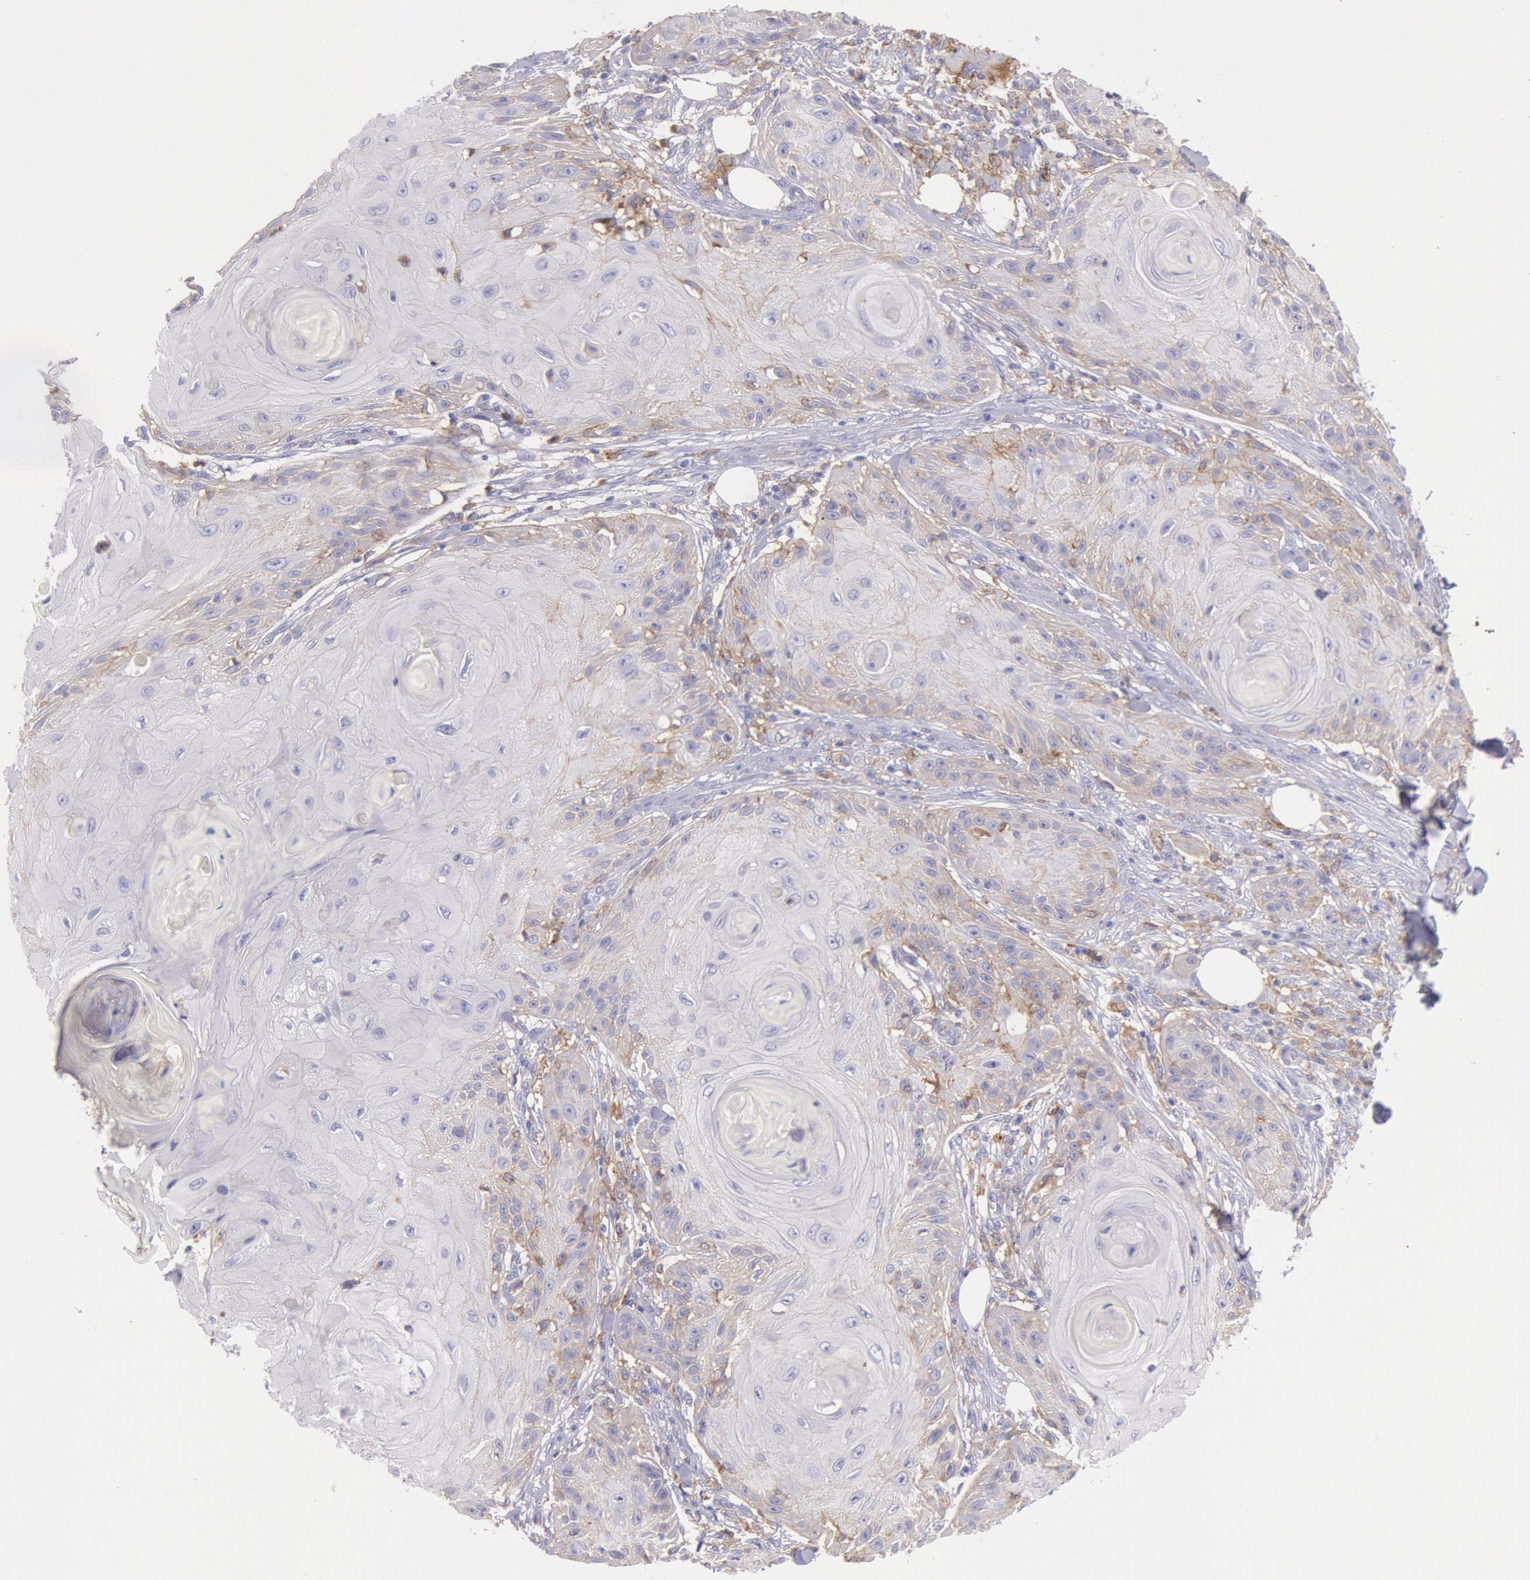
{"staining": {"intensity": "weak", "quantity": "<25%", "location": "cytoplasmic/membranous"}, "tissue": "skin cancer", "cell_type": "Tumor cells", "image_type": "cancer", "snomed": [{"axis": "morphology", "description": "Squamous cell carcinoma, NOS"}, {"axis": "topography", "description": "Skin"}], "caption": "Immunohistochemistry of human skin cancer (squamous cell carcinoma) shows no positivity in tumor cells. (DAB immunohistochemistry with hematoxylin counter stain).", "gene": "LYN", "patient": {"sex": "female", "age": 88}}